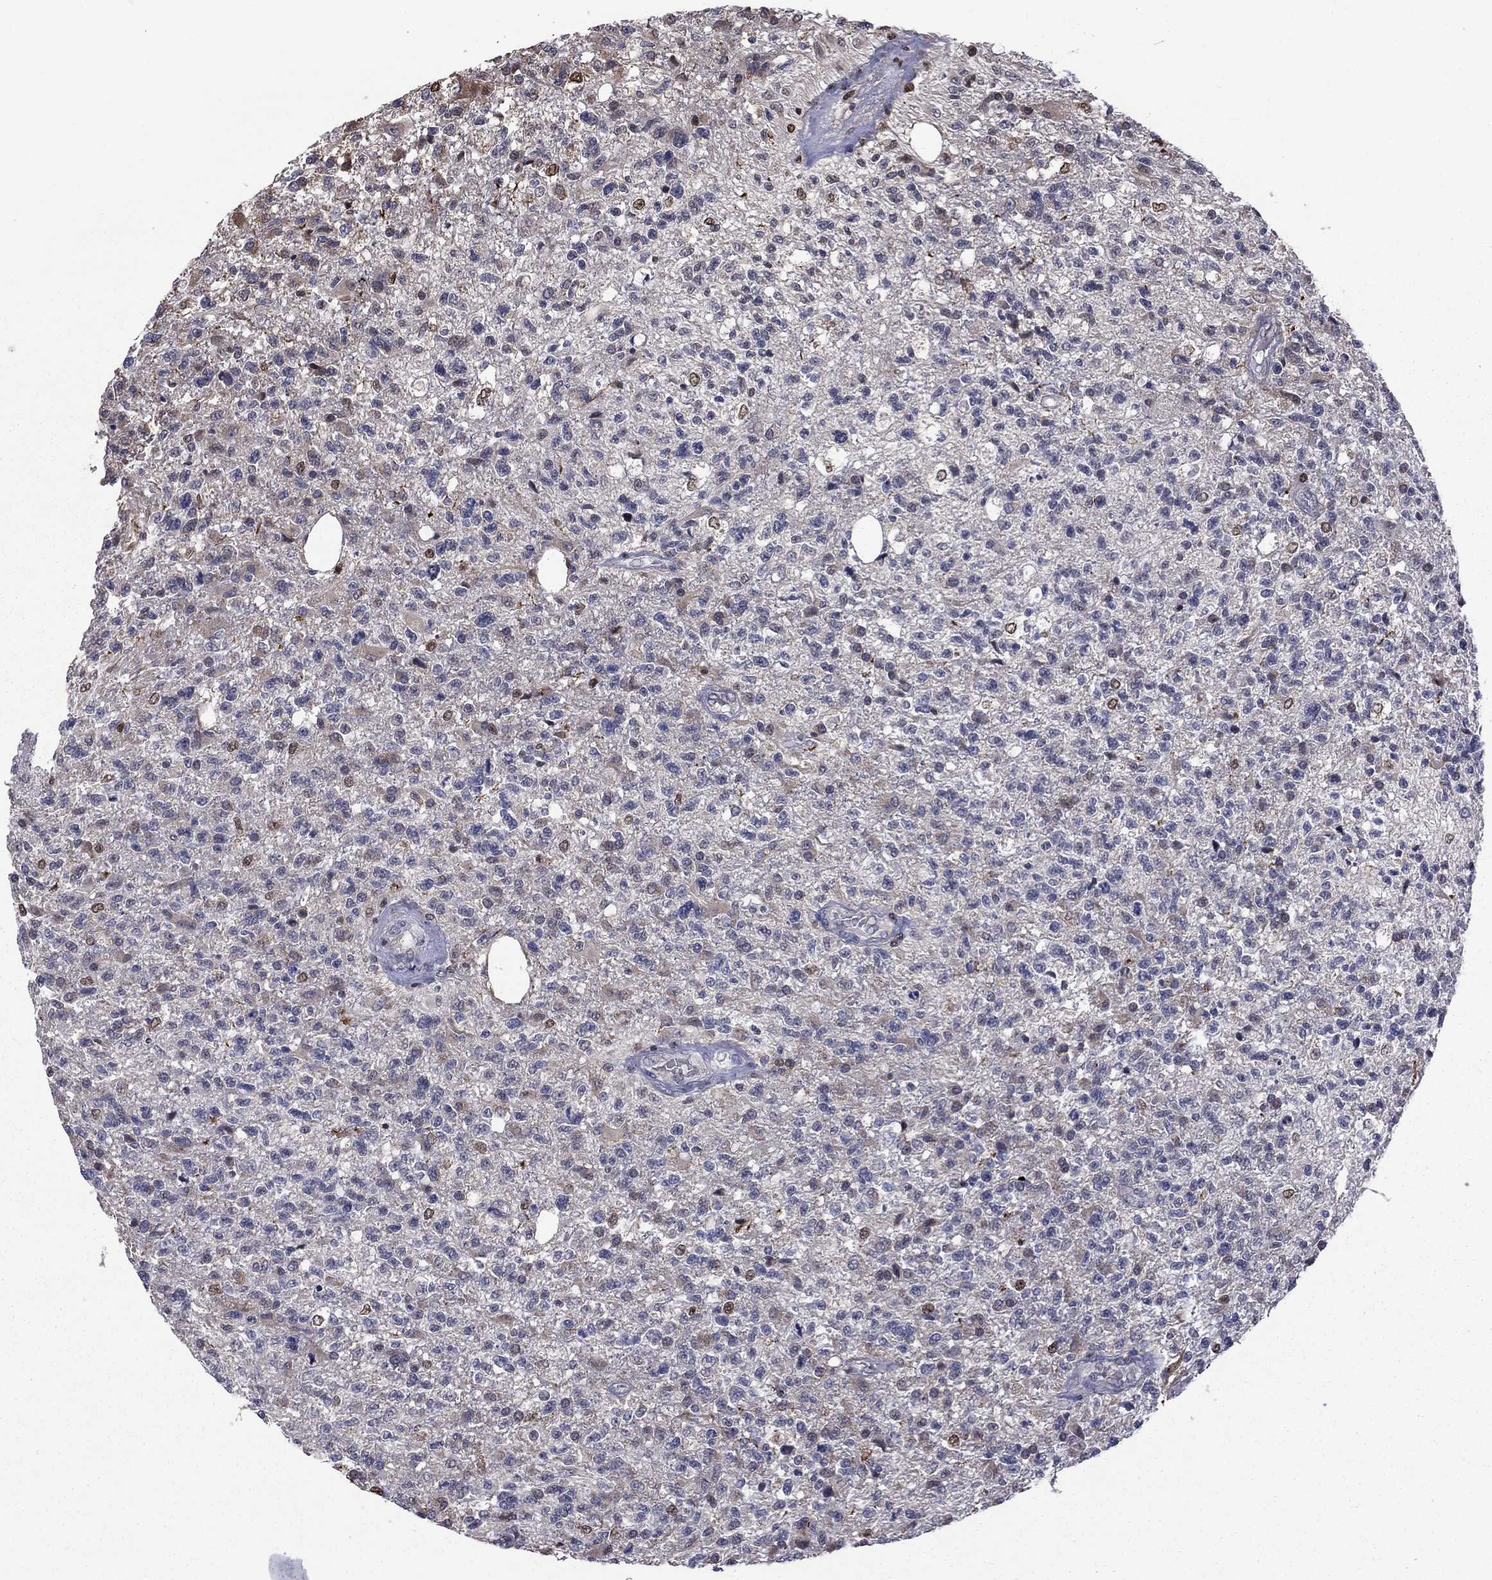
{"staining": {"intensity": "weak", "quantity": "<25%", "location": "cytoplasmic/membranous"}, "tissue": "glioma", "cell_type": "Tumor cells", "image_type": "cancer", "snomed": [{"axis": "morphology", "description": "Glioma, malignant, High grade"}, {"axis": "topography", "description": "Brain"}], "caption": "Protein analysis of glioma demonstrates no significant positivity in tumor cells.", "gene": "HSPB2", "patient": {"sex": "male", "age": 56}}